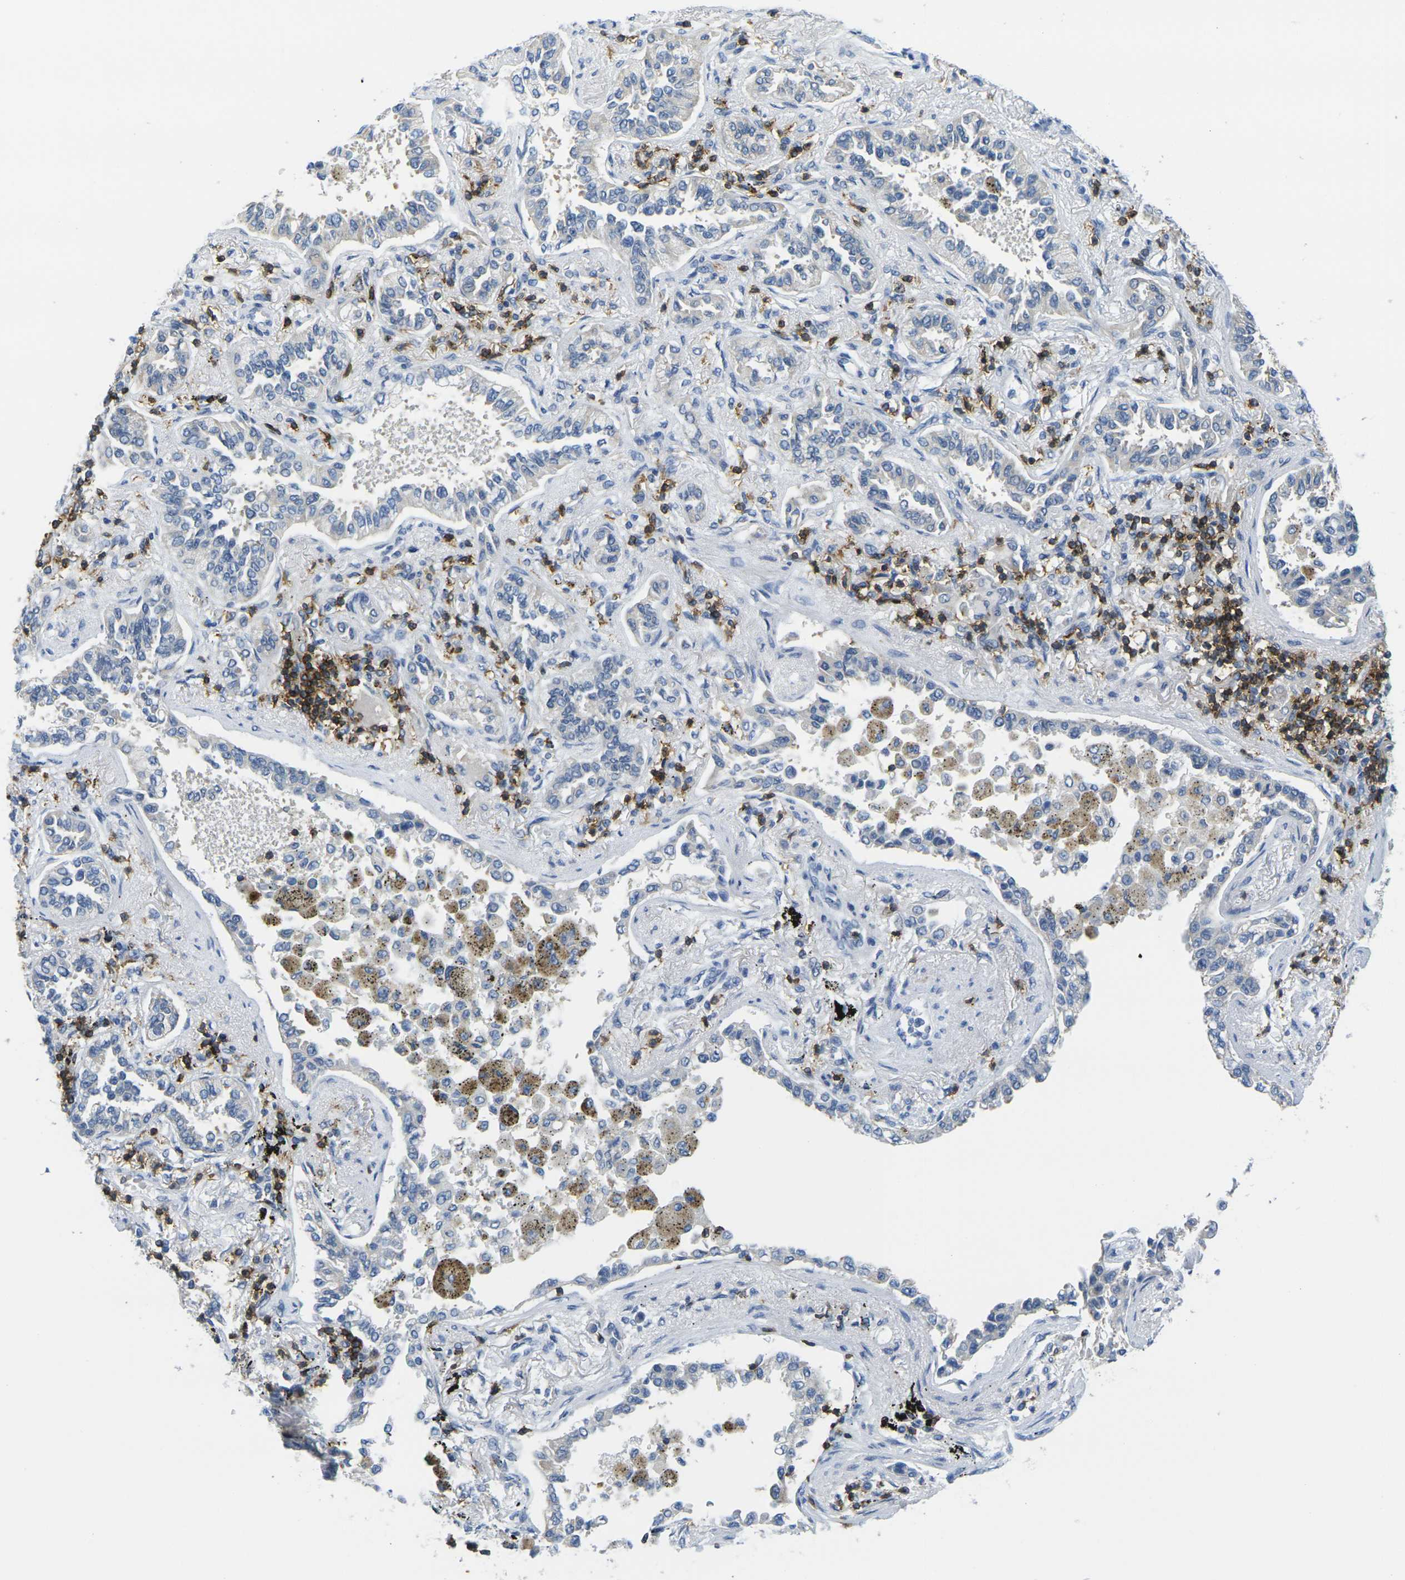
{"staining": {"intensity": "negative", "quantity": "none", "location": "none"}, "tissue": "lung cancer", "cell_type": "Tumor cells", "image_type": "cancer", "snomed": [{"axis": "morphology", "description": "Normal tissue, NOS"}, {"axis": "morphology", "description": "Adenocarcinoma, NOS"}, {"axis": "topography", "description": "Lung"}], "caption": "DAB (3,3'-diaminobenzidine) immunohistochemical staining of lung adenocarcinoma reveals no significant positivity in tumor cells.", "gene": "CD3D", "patient": {"sex": "male", "age": 59}}